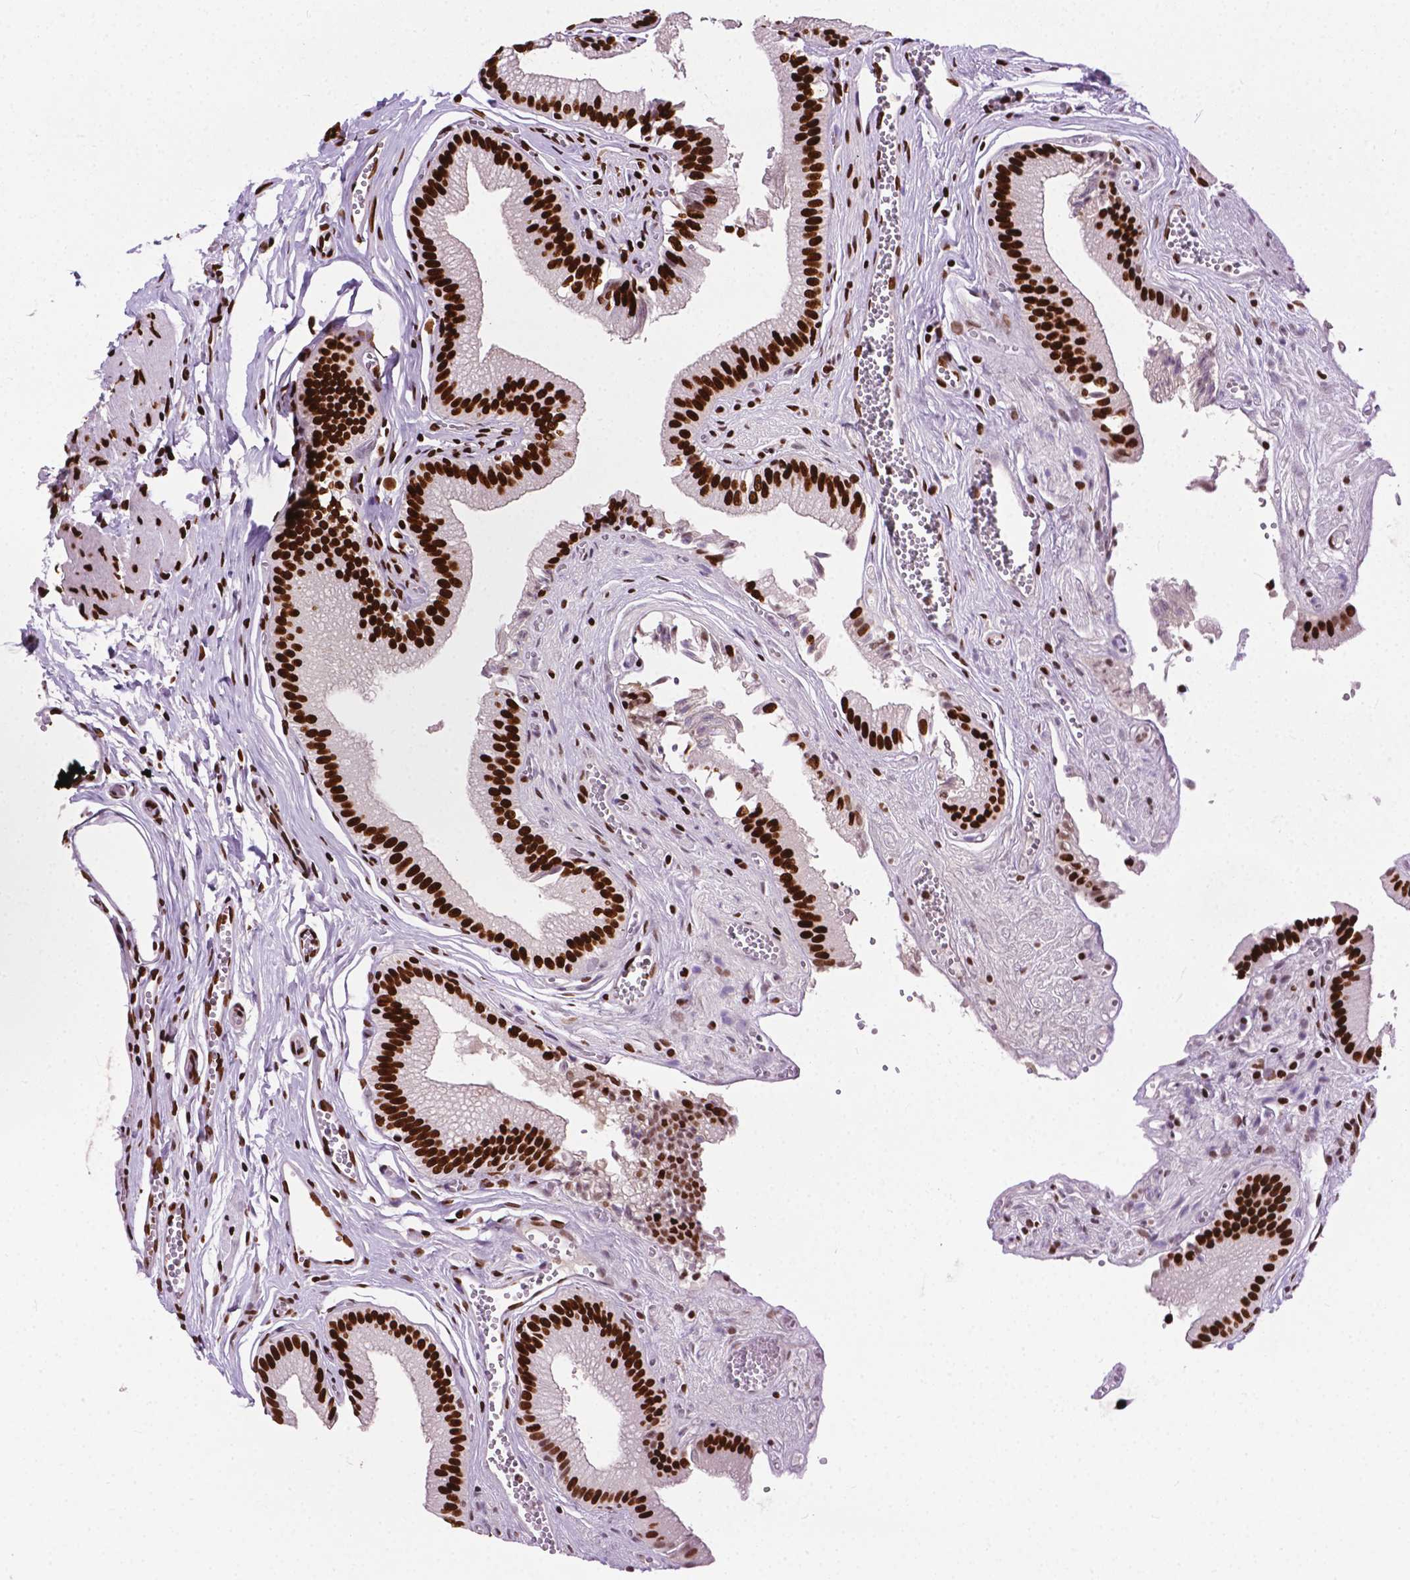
{"staining": {"intensity": "strong", "quantity": ">75%", "location": "nuclear"}, "tissue": "gallbladder", "cell_type": "Glandular cells", "image_type": "normal", "snomed": [{"axis": "morphology", "description": "Normal tissue, NOS"}, {"axis": "topography", "description": "Gallbladder"}, {"axis": "topography", "description": "Peripheral nerve tissue"}], "caption": "Gallbladder stained with DAB (3,3'-diaminobenzidine) IHC displays high levels of strong nuclear staining in approximately >75% of glandular cells. (DAB (3,3'-diaminobenzidine) = brown stain, brightfield microscopy at high magnification).", "gene": "SMIM5", "patient": {"sex": "male", "age": 17}}